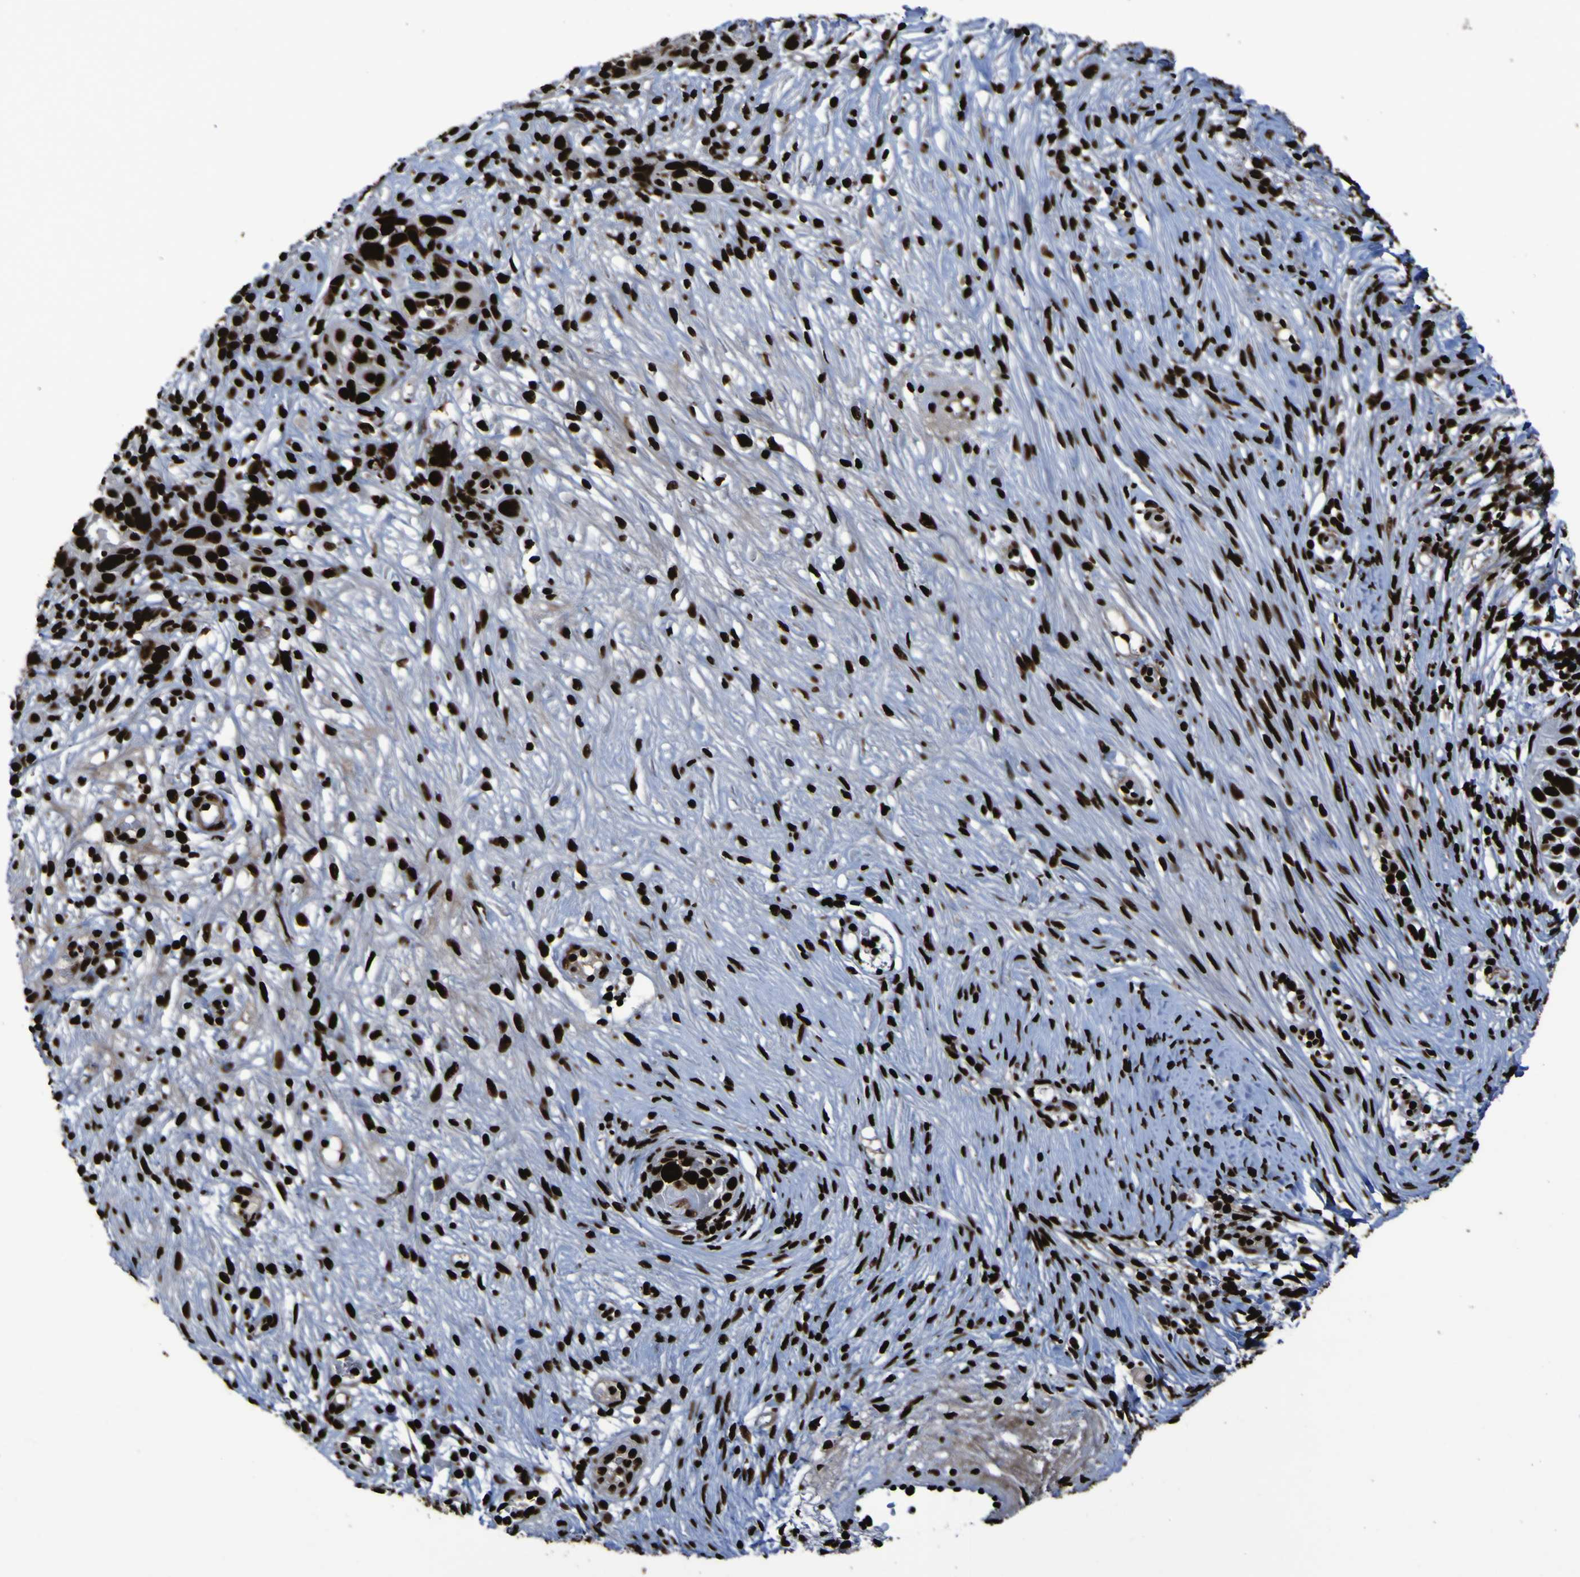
{"staining": {"intensity": "strong", "quantity": ">75%", "location": "nuclear"}, "tissue": "skin cancer", "cell_type": "Tumor cells", "image_type": "cancer", "snomed": [{"axis": "morphology", "description": "Squamous cell carcinoma, NOS"}, {"axis": "topography", "description": "Skin"}], "caption": "Squamous cell carcinoma (skin) was stained to show a protein in brown. There is high levels of strong nuclear staining in approximately >75% of tumor cells. Immunohistochemistry (ihc) stains the protein of interest in brown and the nuclei are stained blue.", "gene": "NPM1", "patient": {"sex": "female", "age": 44}}